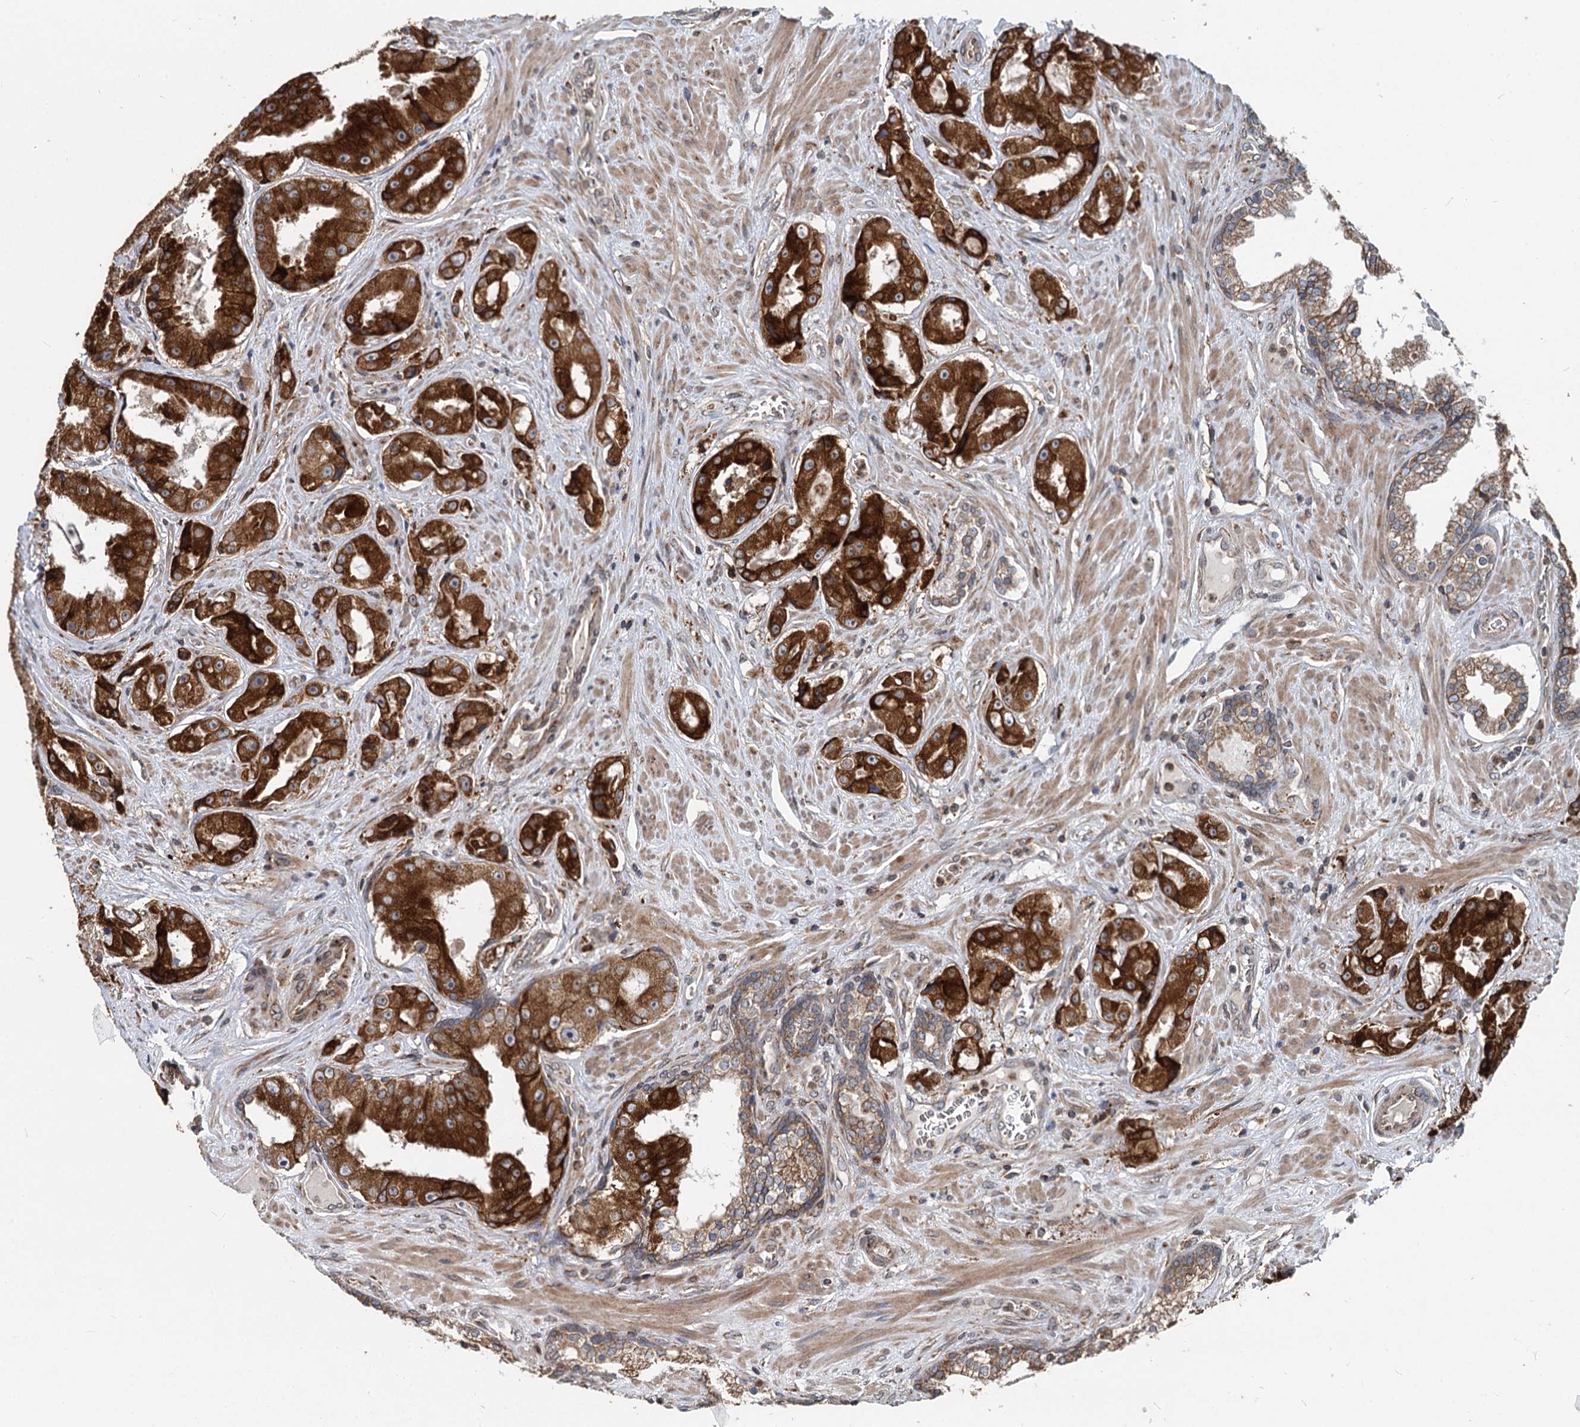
{"staining": {"intensity": "strong", "quantity": ">75%", "location": "cytoplasmic/membranous"}, "tissue": "prostate cancer", "cell_type": "Tumor cells", "image_type": "cancer", "snomed": [{"axis": "morphology", "description": "Adenocarcinoma, High grade"}, {"axis": "topography", "description": "Prostate"}], "caption": "Human prostate high-grade adenocarcinoma stained for a protein (brown) displays strong cytoplasmic/membranous positive positivity in about >75% of tumor cells.", "gene": "STIM1", "patient": {"sex": "male", "age": 73}}